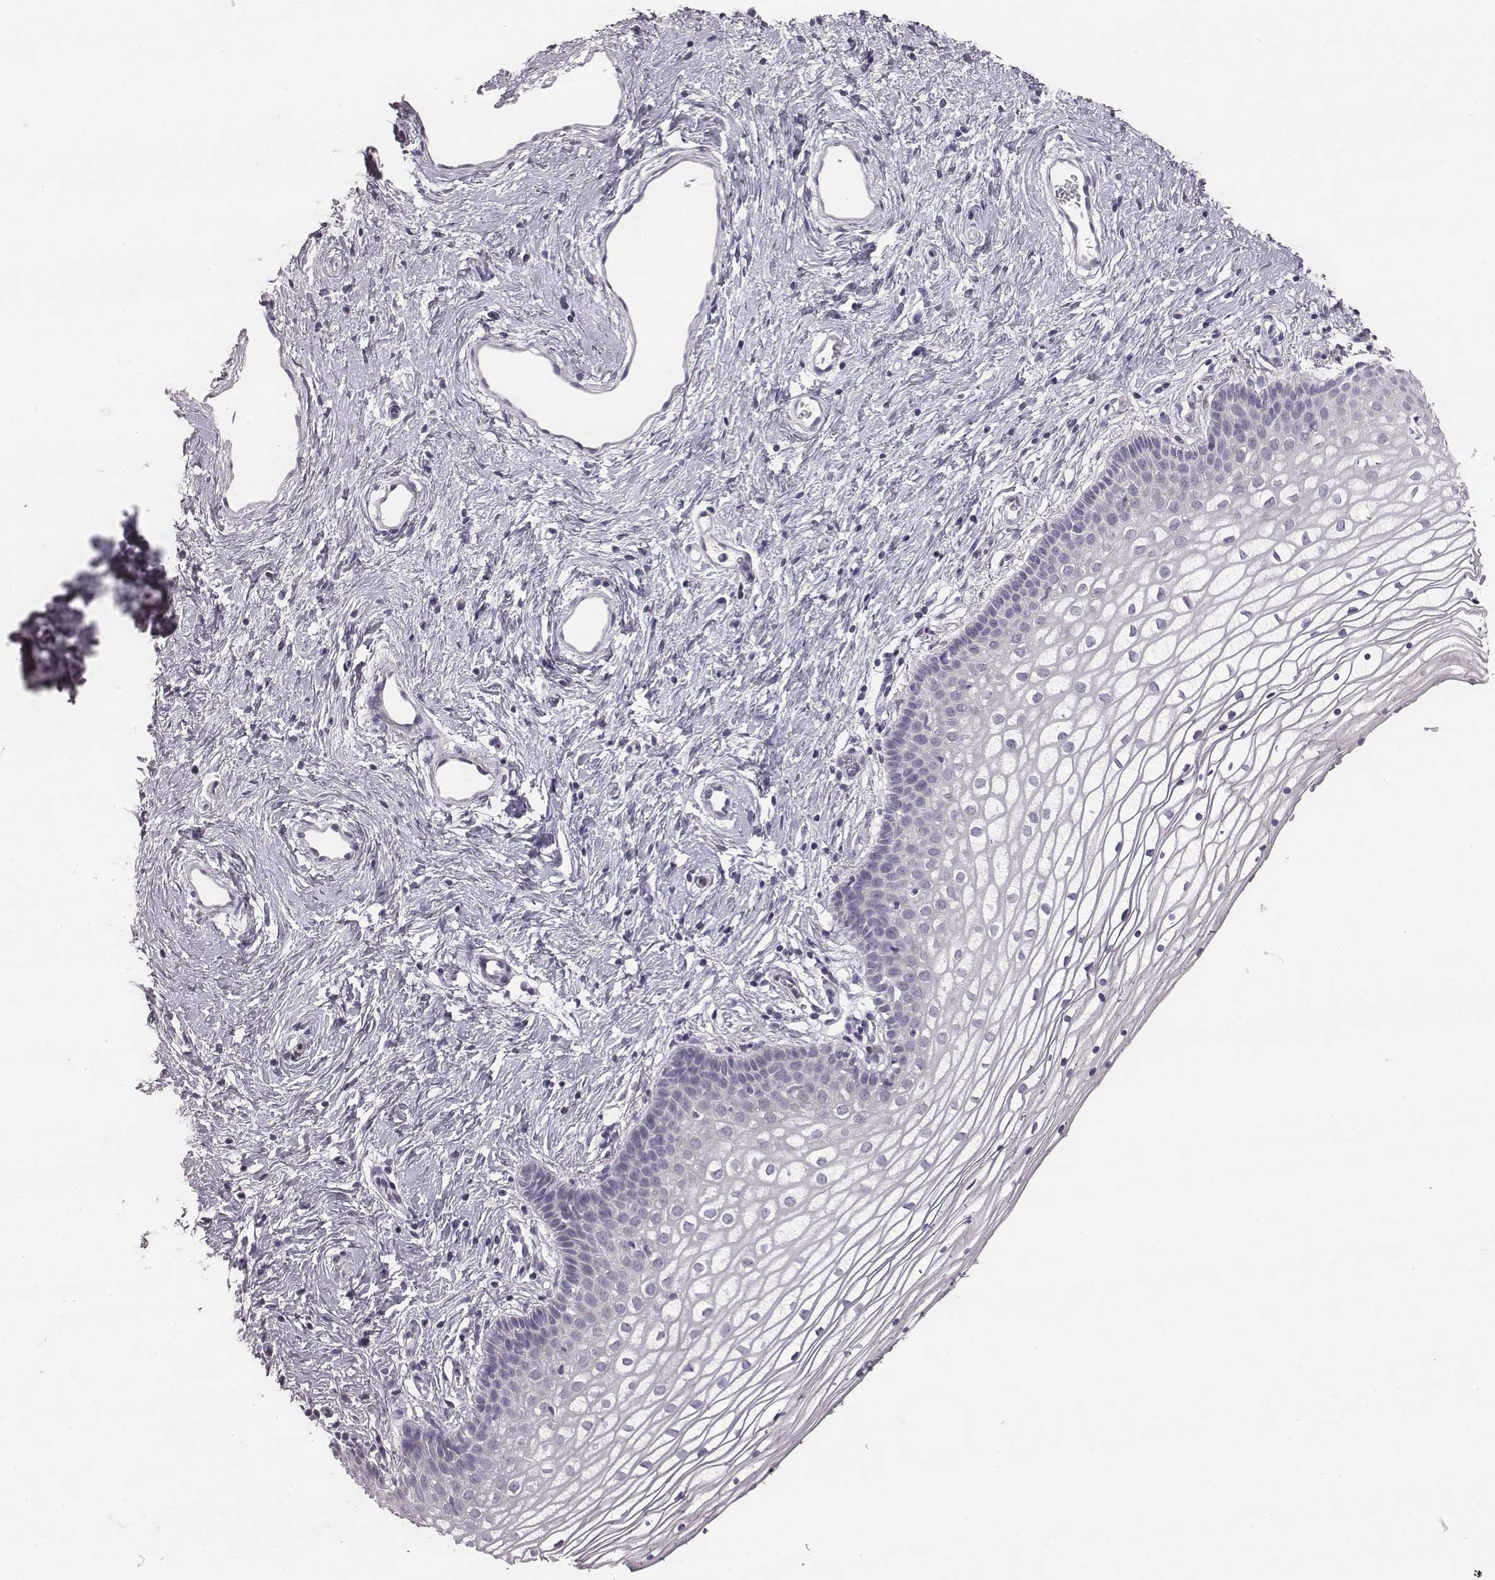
{"staining": {"intensity": "negative", "quantity": "none", "location": "none"}, "tissue": "vagina", "cell_type": "Squamous epithelial cells", "image_type": "normal", "snomed": [{"axis": "morphology", "description": "Normal tissue, NOS"}, {"axis": "topography", "description": "Vagina"}], "caption": "Immunohistochemistry (IHC) photomicrograph of benign vagina stained for a protein (brown), which reveals no positivity in squamous epithelial cells. Nuclei are stained in blue.", "gene": "ENSG00000284762", "patient": {"sex": "female", "age": 36}}